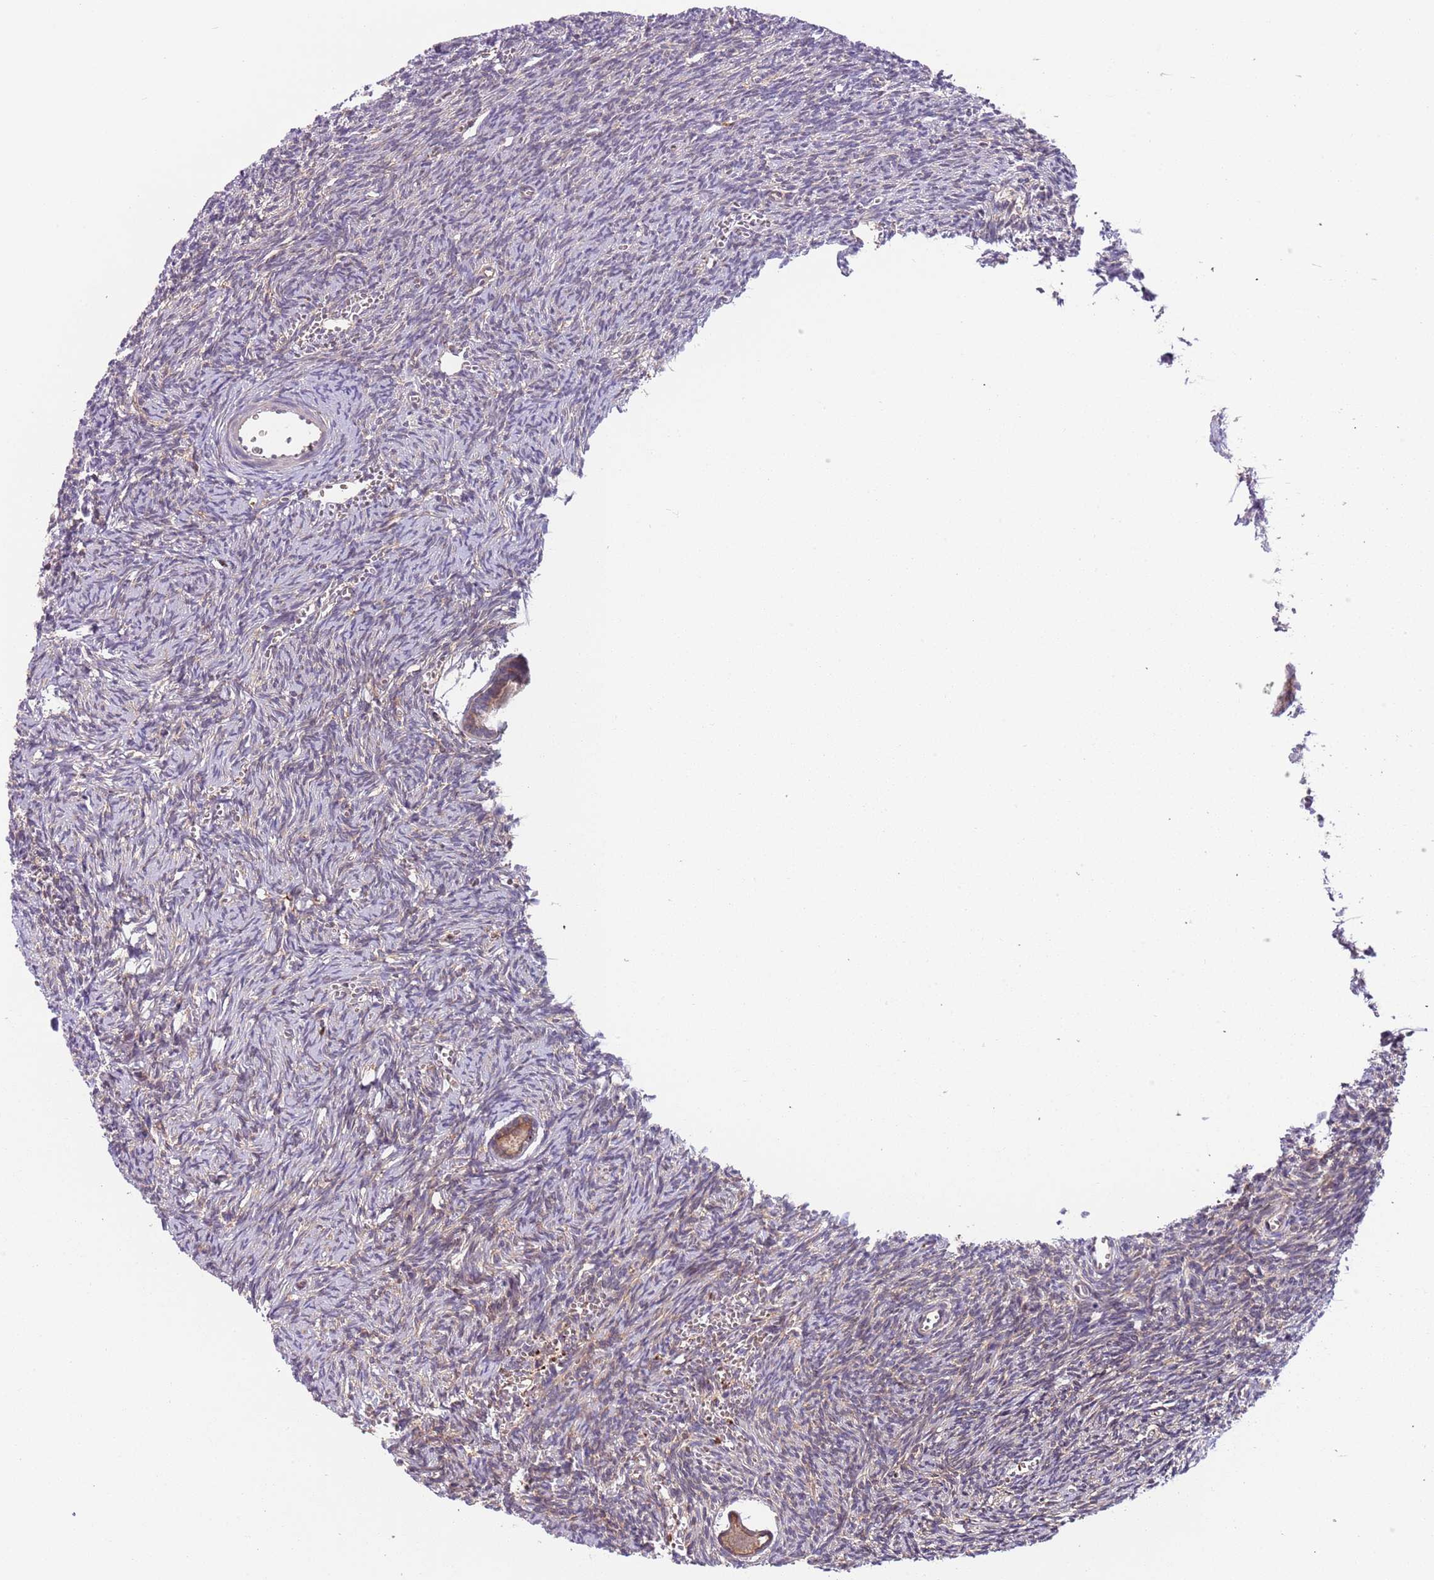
{"staining": {"intensity": "moderate", "quantity": ">75%", "location": "cytoplasmic/membranous"}, "tissue": "ovary", "cell_type": "Follicle cells", "image_type": "normal", "snomed": [{"axis": "morphology", "description": "Normal tissue, NOS"}, {"axis": "topography", "description": "Ovary"}], "caption": "Follicle cells demonstrate moderate cytoplasmic/membranous expression in approximately >75% of cells in normal ovary. The staining was performed using DAB (3,3'-diaminobenzidine) to visualize the protein expression in brown, while the nuclei were stained in blue with hematoxylin (Magnification: 20x).", "gene": "VWCE", "patient": {"sex": "female", "age": 39}}